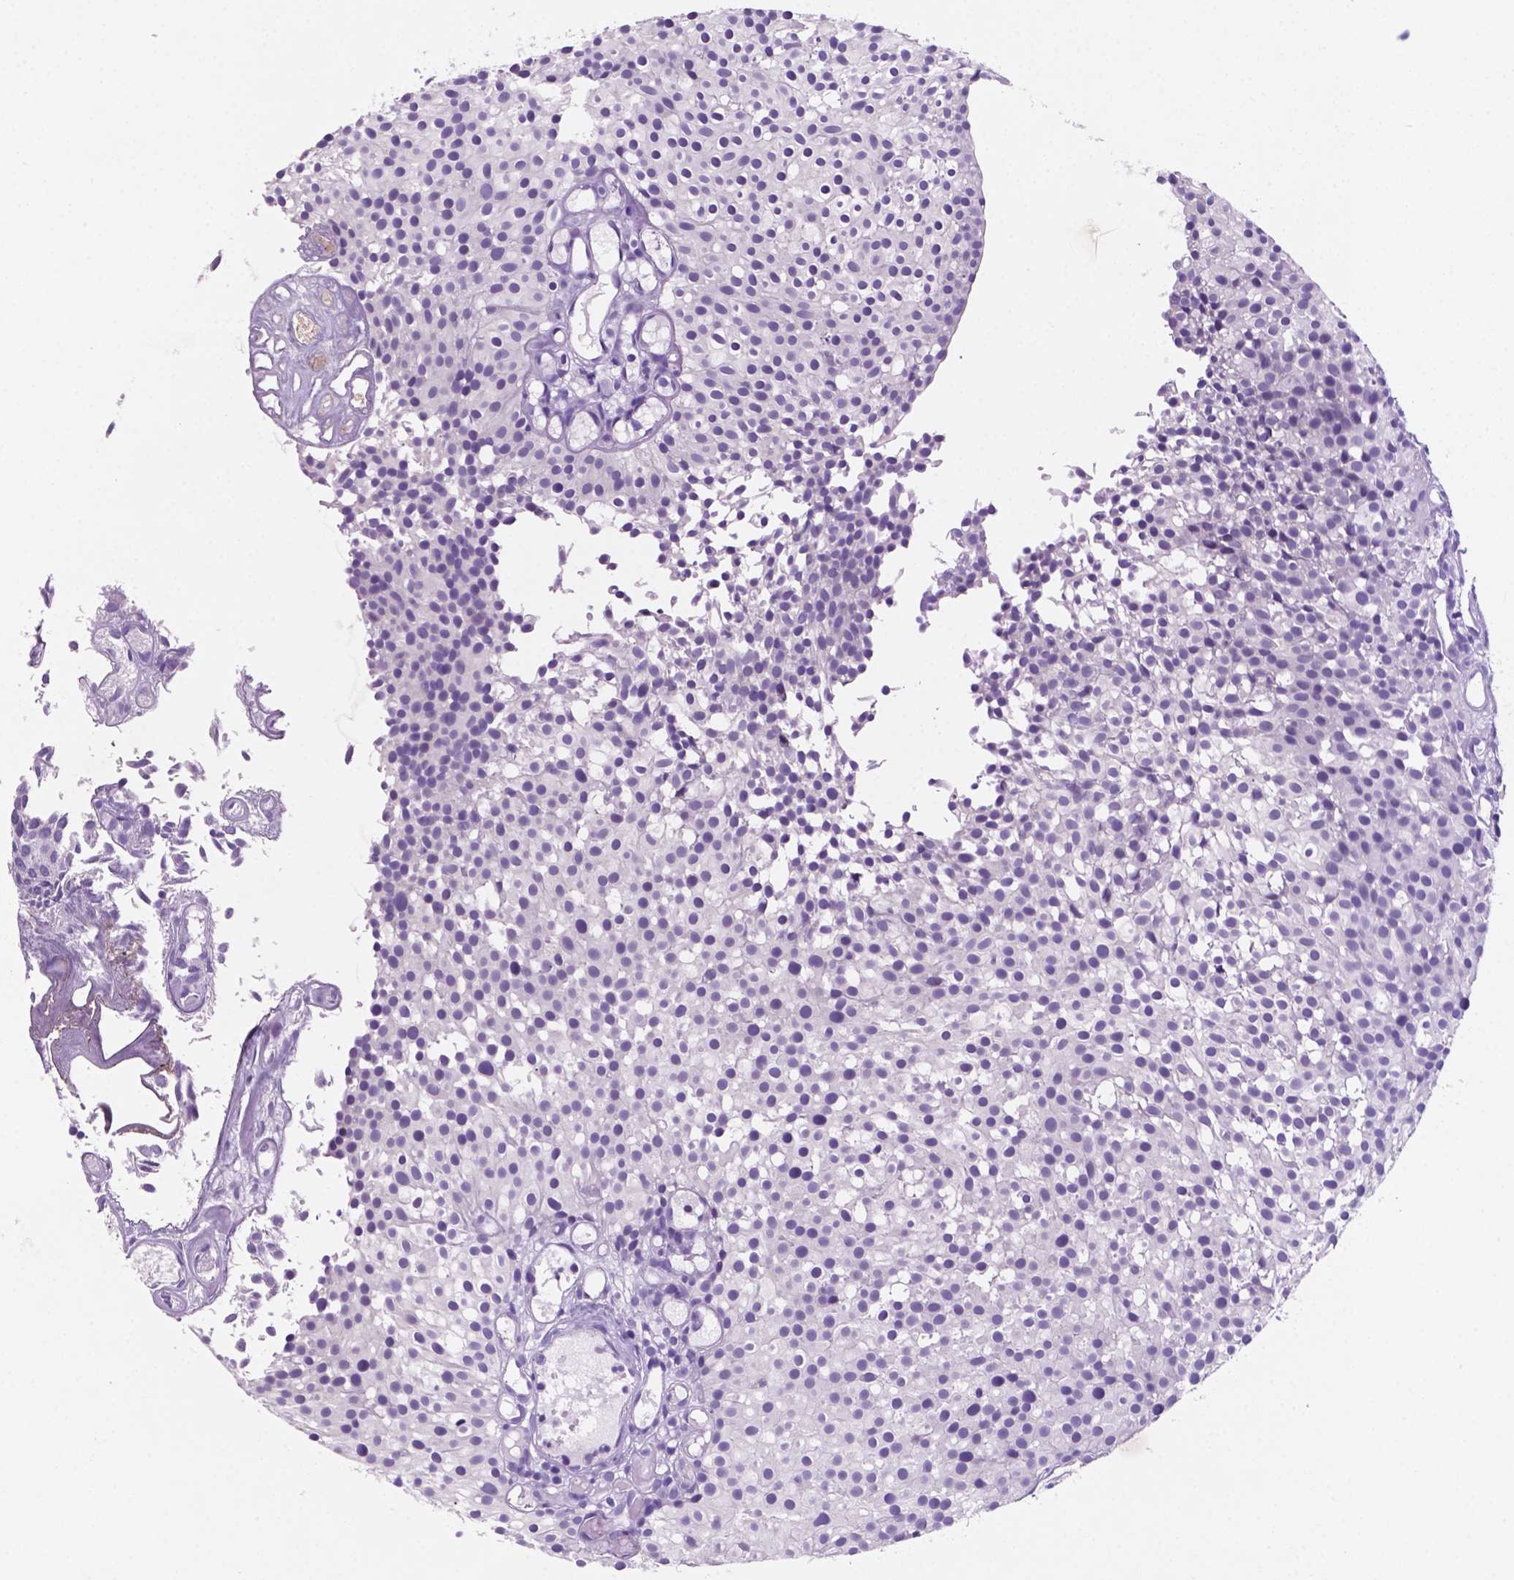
{"staining": {"intensity": "negative", "quantity": "none", "location": "none"}, "tissue": "urothelial cancer", "cell_type": "Tumor cells", "image_type": "cancer", "snomed": [{"axis": "morphology", "description": "Urothelial carcinoma, Low grade"}, {"axis": "topography", "description": "Urinary bladder"}], "caption": "High power microscopy histopathology image of an immunohistochemistry (IHC) histopathology image of low-grade urothelial carcinoma, revealing no significant staining in tumor cells.", "gene": "EBLN2", "patient": {"sex": "male", "age": 63}}